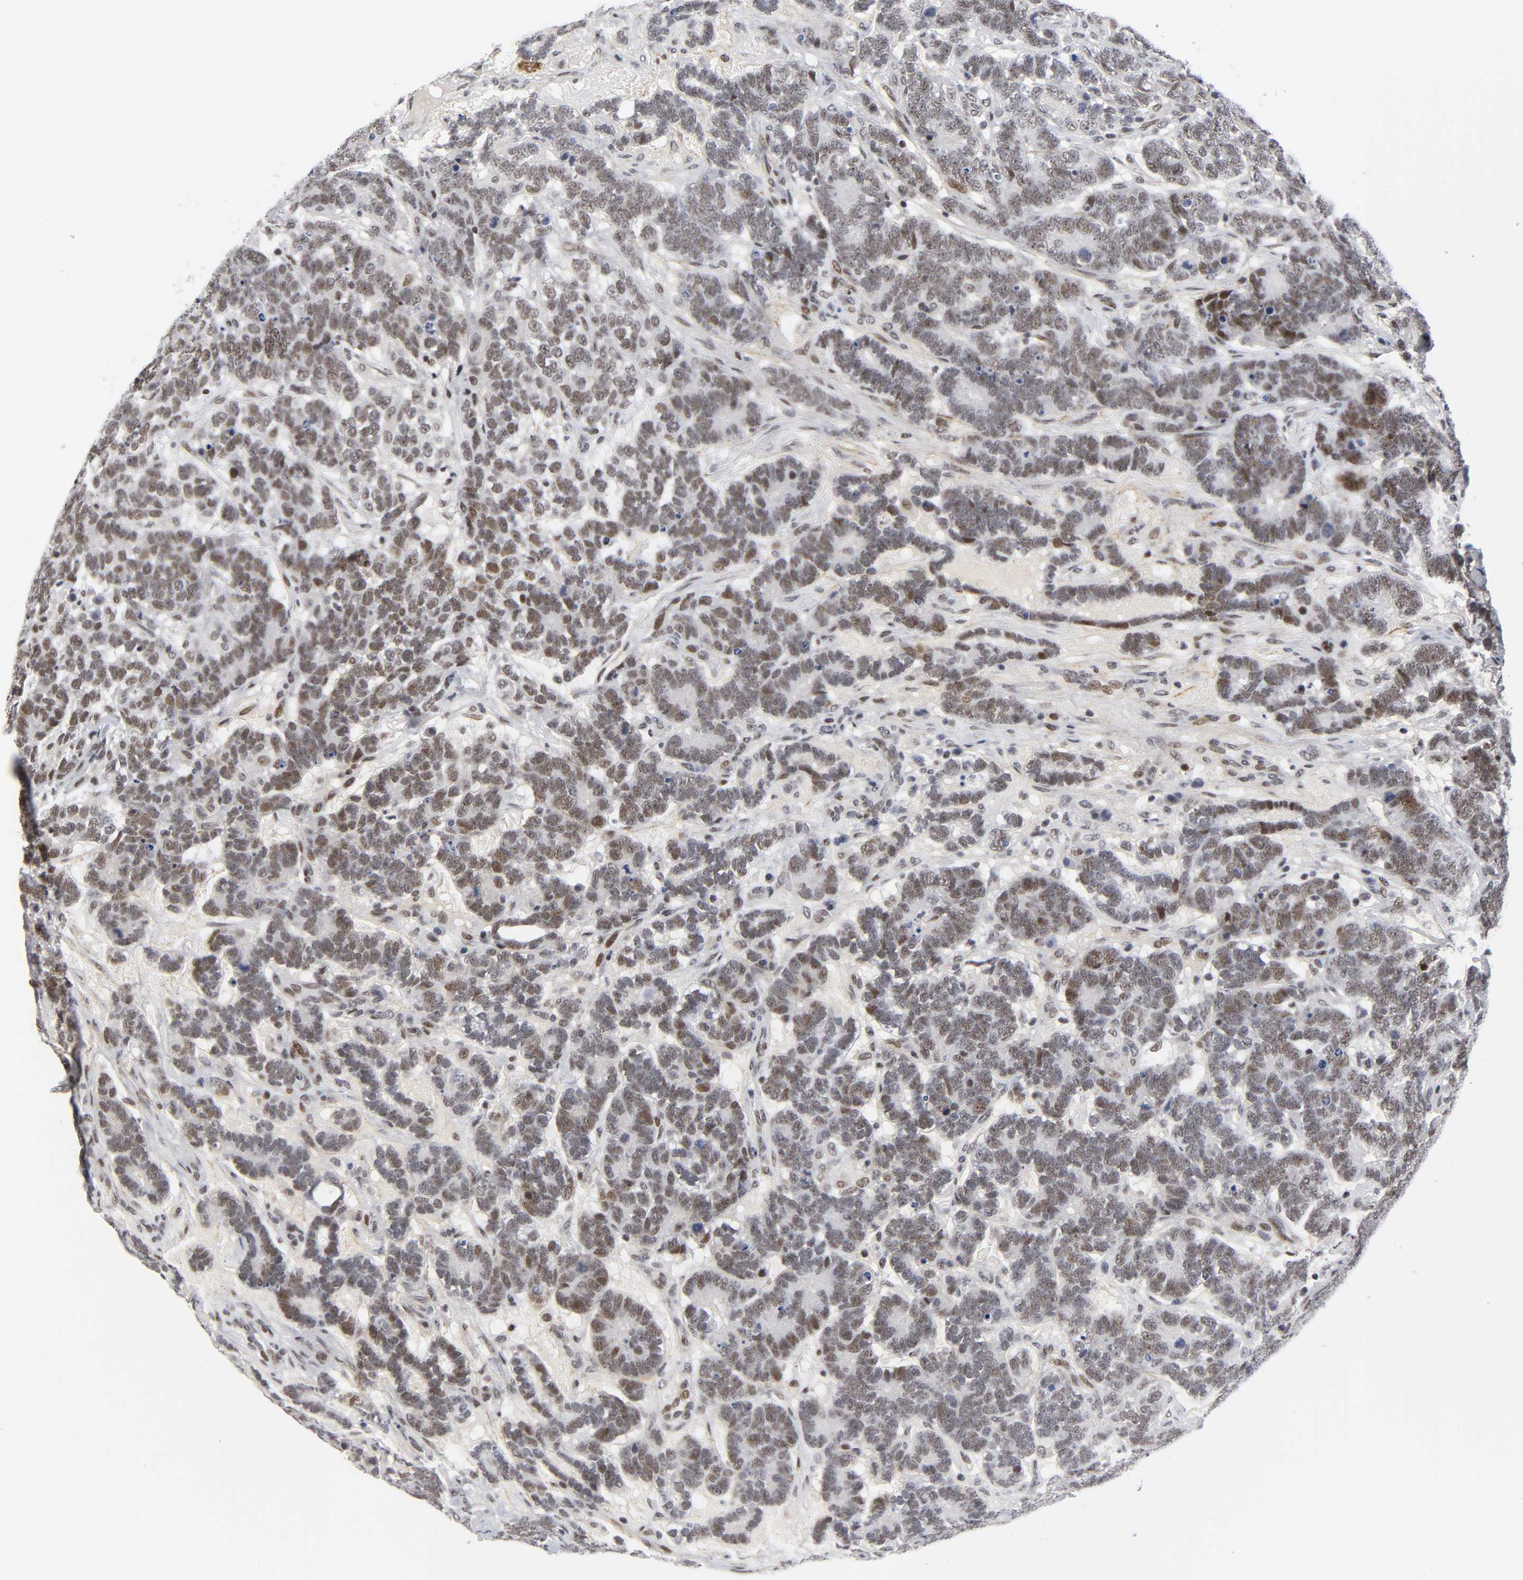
{"staining": {"intensity": "weak", "quantity": ">75%", "location": "nuclear"}, "tissue": "testis cancer", "cell_type": "Tumor cells", "image_type": "cancer", "snomed": [{"axis": "morphology", "description": "Carcinoma, Embryonal, NOS"}, {"axis": "topography", "description": "Testis"}], "caption": "Embryonal carcinoma (testis) stained with DAB immunohistochemistry (IHC) demonstrates low levels of weak nuclear expression in about >75% of tumor cells.", "gene": "DIDO1", "patient": {"sex": "male", "age": 26}}